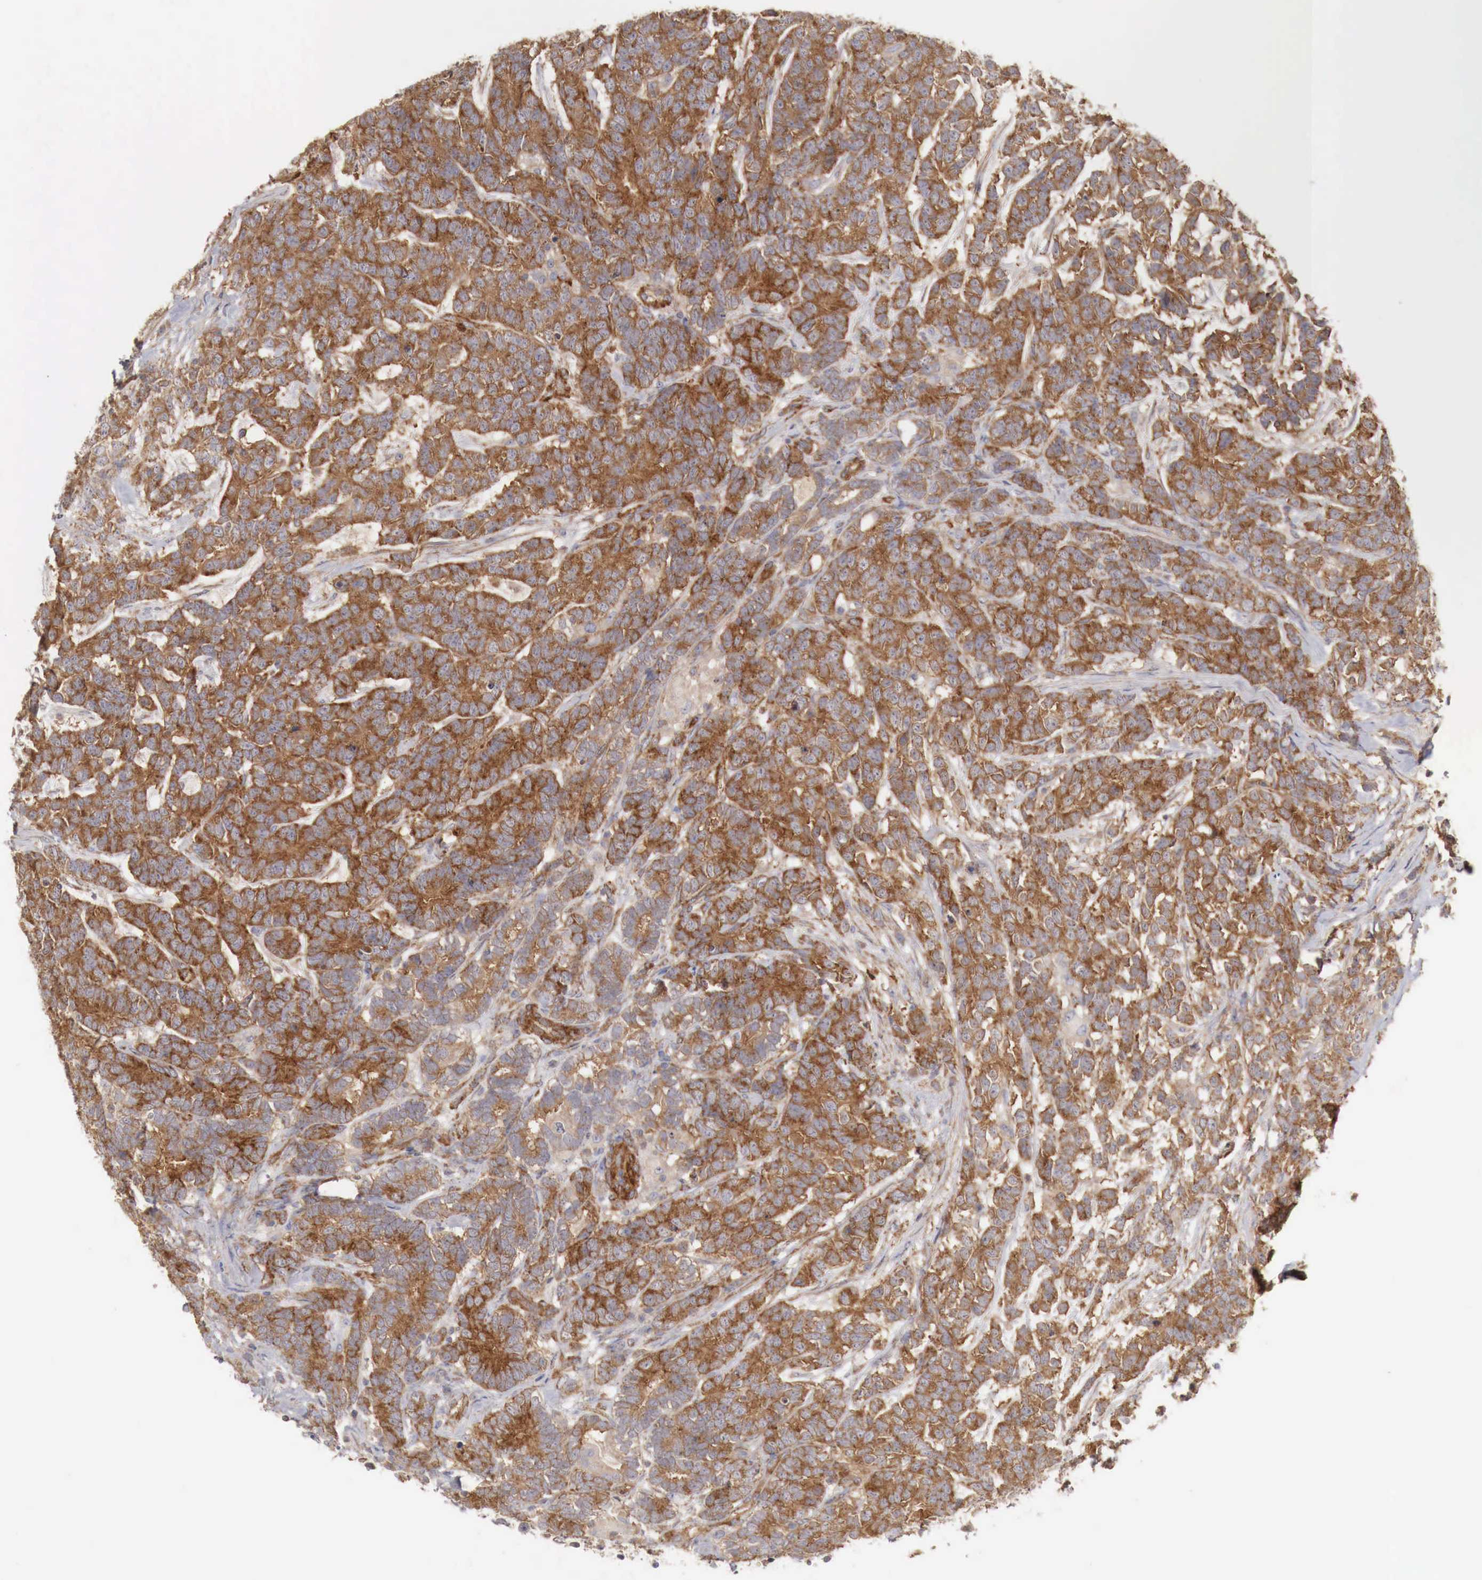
{"staining": {"intensity": "strong", "quantity": "25%-75%", "location": "cytoplasmic/membranous"}, "tissue": "testis cancer", "cell_type": "Tumor cells", "image_type": "cancer", "snomed": [{"axis": "morphology", "description": "Carcinoma, Embryonal, NOS"}, {"axis": "topography", "description": "Testis"}], "caption": "Immunohistochemistry (IHC) (DAB (3,3'-diaminobenzidine)) staining of embryonal carcinoma (testis) demonstrates strong cytoplasmic/membranous protein staining in approximately 25%-75% of tumor cells.", "gene": "ARMCX4", "patient": {"sex": "male", "age": 26}}